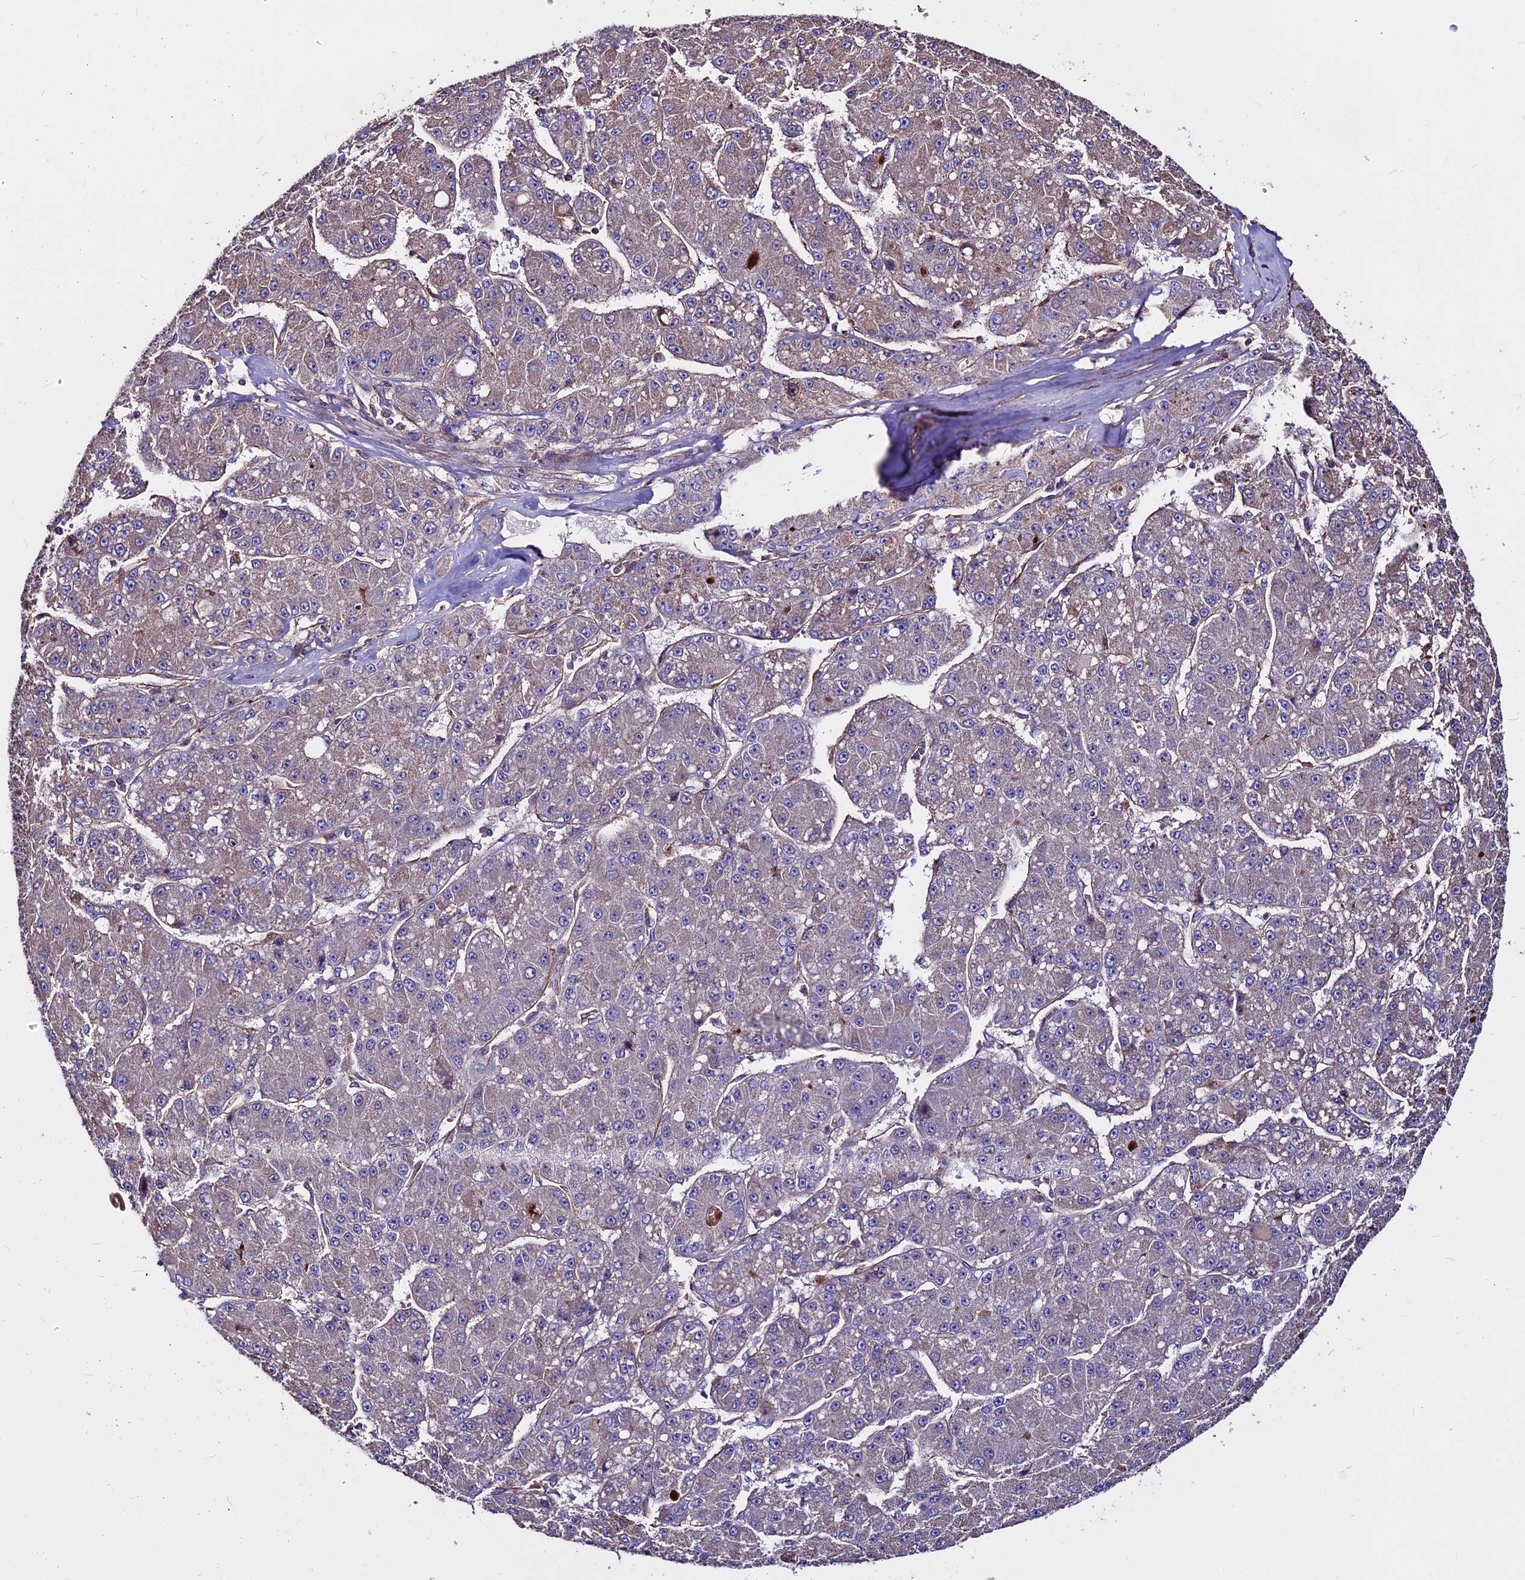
{"staining": {"intensity": "weak", "quantity": "<25%", "location": "cytoplasmic/membranous"}, "tissue": "liver cancer", "cell_type": "Tumor cells", "image_type": "cancer", "snomed": [{"axis": "morphology", "description": "Carcinoma, Hepatocellular, NOS"}, {"axis": "topography", "description": "Liver"}], "caption": "Liver cancer (hepatocellular carcinoma) was stained to show a protein in brown. There is no significant staining in tumor cells.", "gene": "EVA1B", "patient": {"sex": "male", "age": 67}}